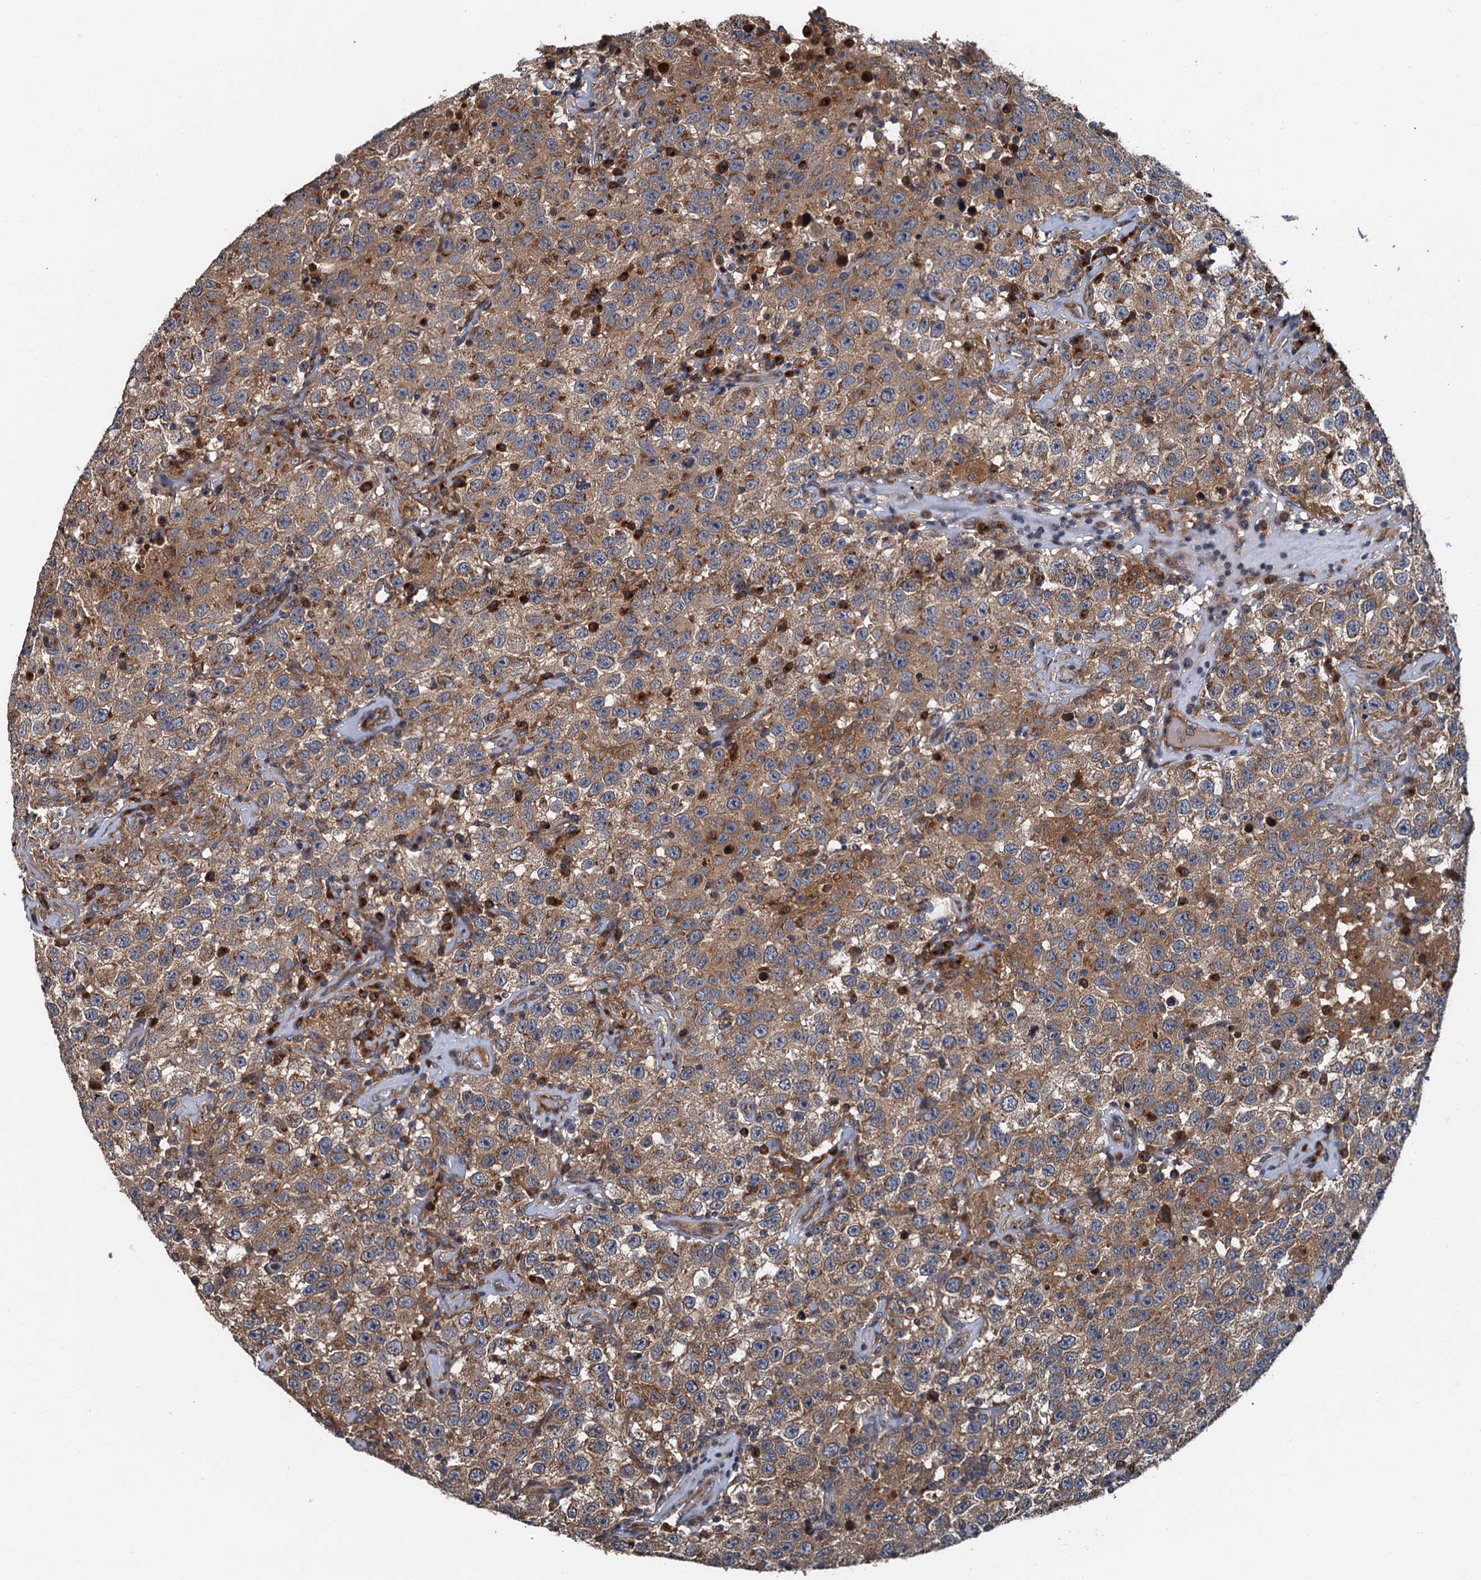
{"staining": {"intensity": "moderate", "quantity": ">75%", "location": "cytoplasmic/membranous"}, "tissue": "testis cancer", "cell_type": "Tumor cells", "image_type": "cancer", "snomed": [{"axis": "morphology", "description": "Seminoma, NOS"}, {"axis": "topography", "description": "Testis"}], "caption": "Immunohistochemical staining of testis cancer exhibits medium levels of moderate cytoplasmic/membranous protein staining in about >75% of tumor cells. (DAB IHC with brightfield microscopy, high magnification).", "gene": "COG3", "patient": {"sex": "male", "age": 41}}